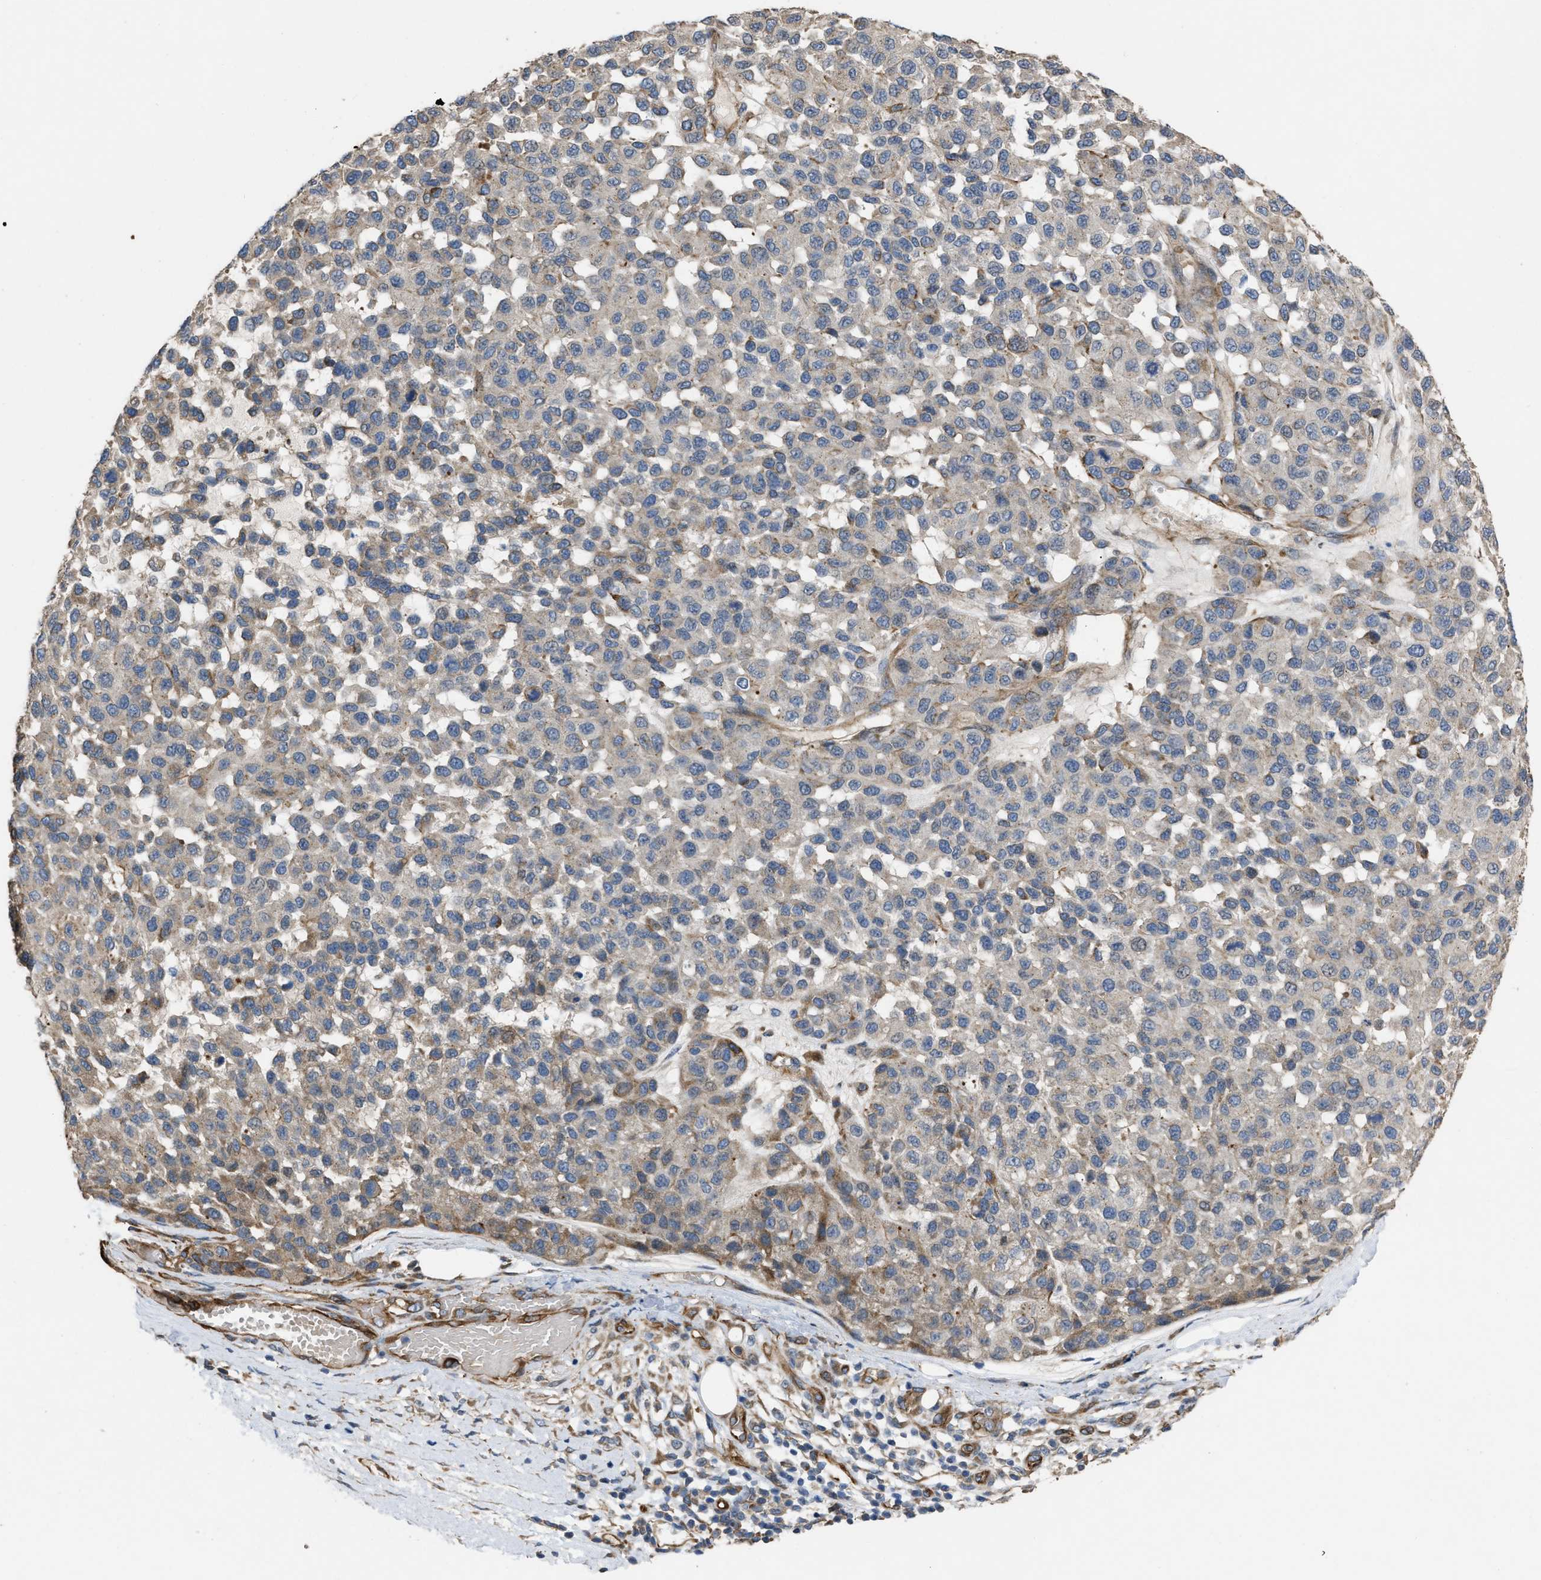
{"staining": {"intensity": "weak", "quantity": "<25%", "location": "cytoplasmic/membranous"}, "tissue": "melanoma", "cell_type": "Tumor cells", "image_type": "cancer", "snomed": [{"axis": "morphology", "description": "Malignant melanoma, NOS"}, {"axis": "topography", "description": "Skin"}], "caption": "Histopathology image shows no protein positivity in tumor cells of melanoma tissue. (DAB (3,3'-diaminobenzidine) IHC with hematoxylin counter stain).", "gene": "SLC4A11", "patient": {"sex": "male", "age": 62}}